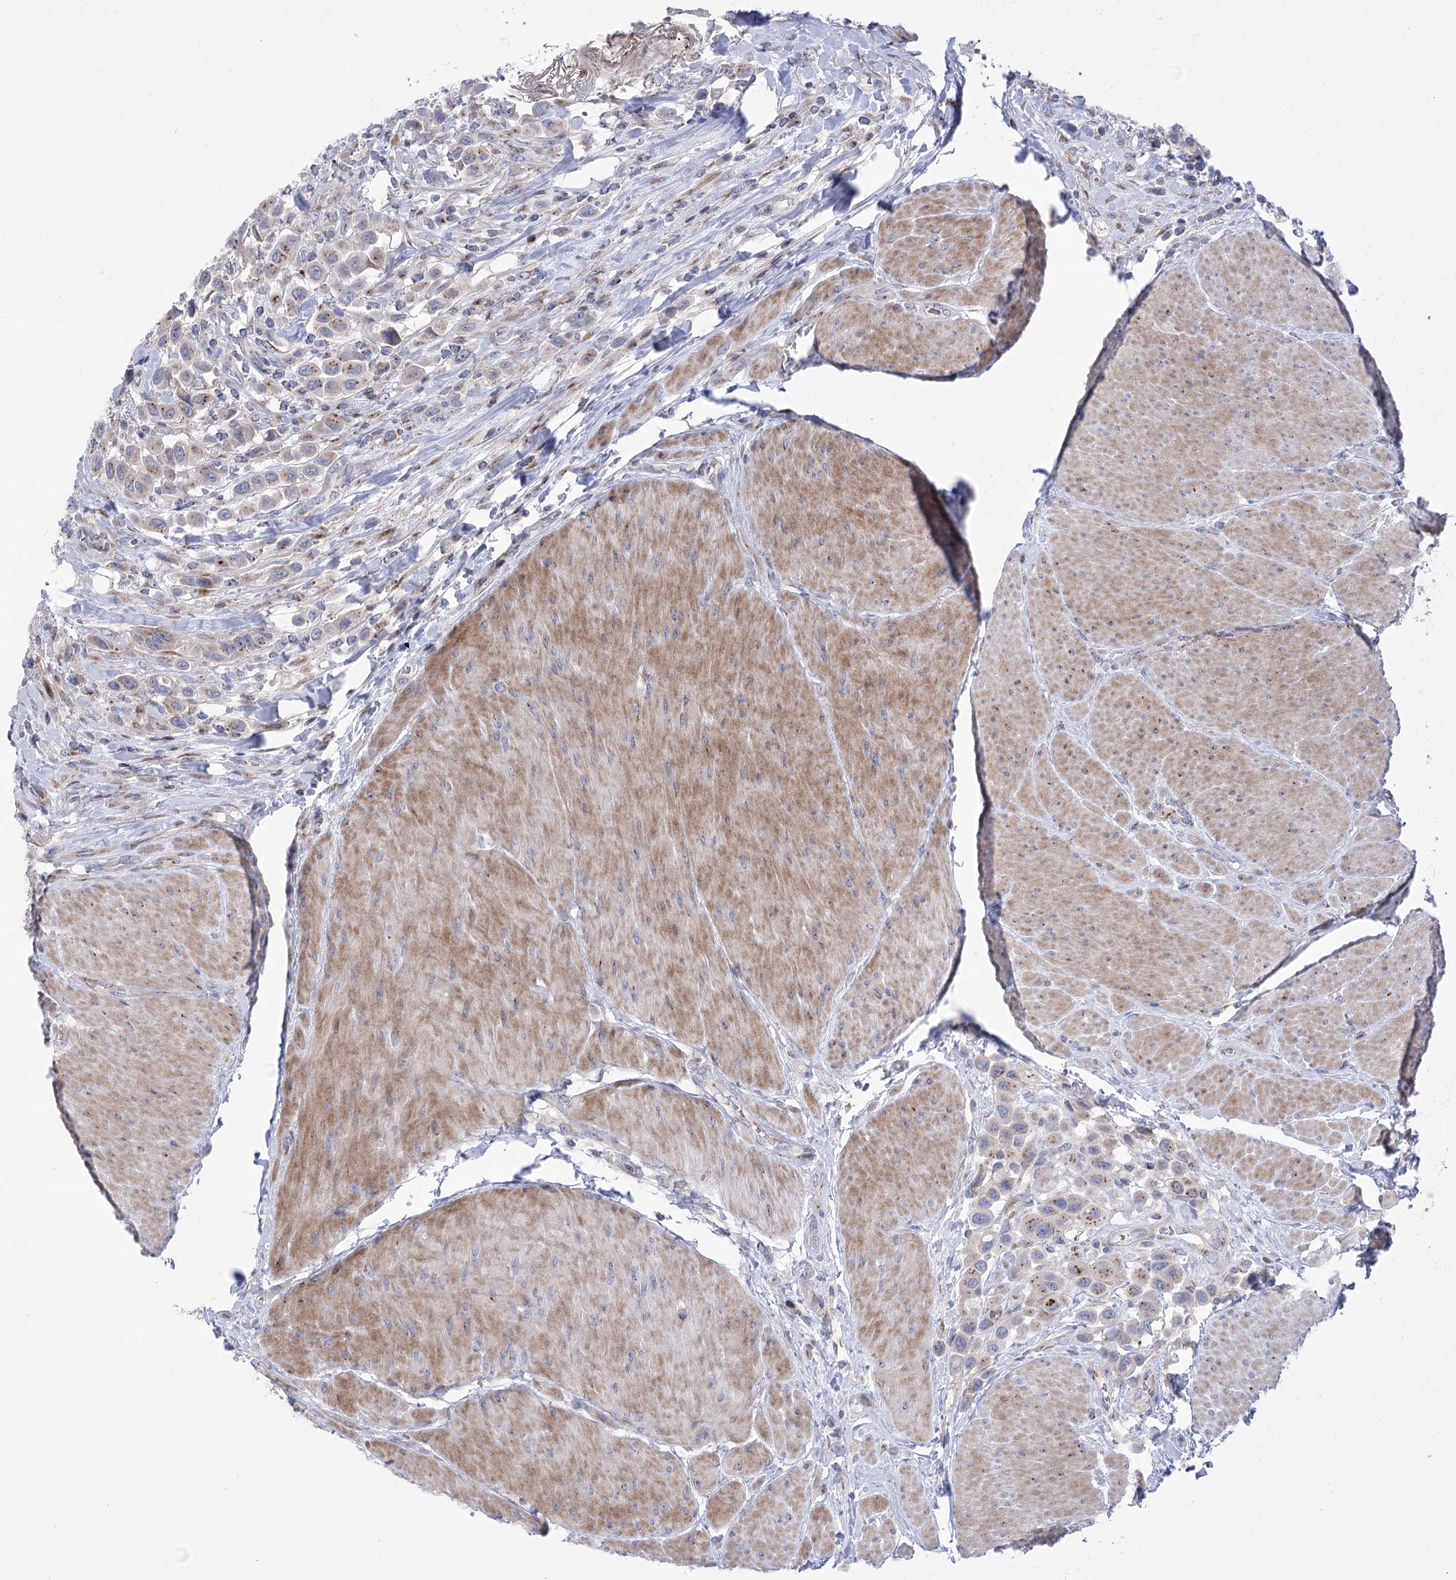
{"staining": {"intensity": "moderate", "quantity": "25%-75%", "location": "cytoplasmic/membranous"}, "tissue": "urothelial cancer", "cell_type": "Tumor cells", "image_type": "cancer", "snomed": [{"axis": "morphology", "description": "Urothelial carcinoma, High grade"}, {"axis": "topography", "description": "Urinary bladder"}], "caption": "A brown stain highlights moderate cytoplasmic/membranous staining of a protein in human urothelial cancer tumor cells. (DAB IHC, brown staining for protein, blue staining for nuclei).", "gene": "NME7", "patient": {"sex": "male", "age": 50}}